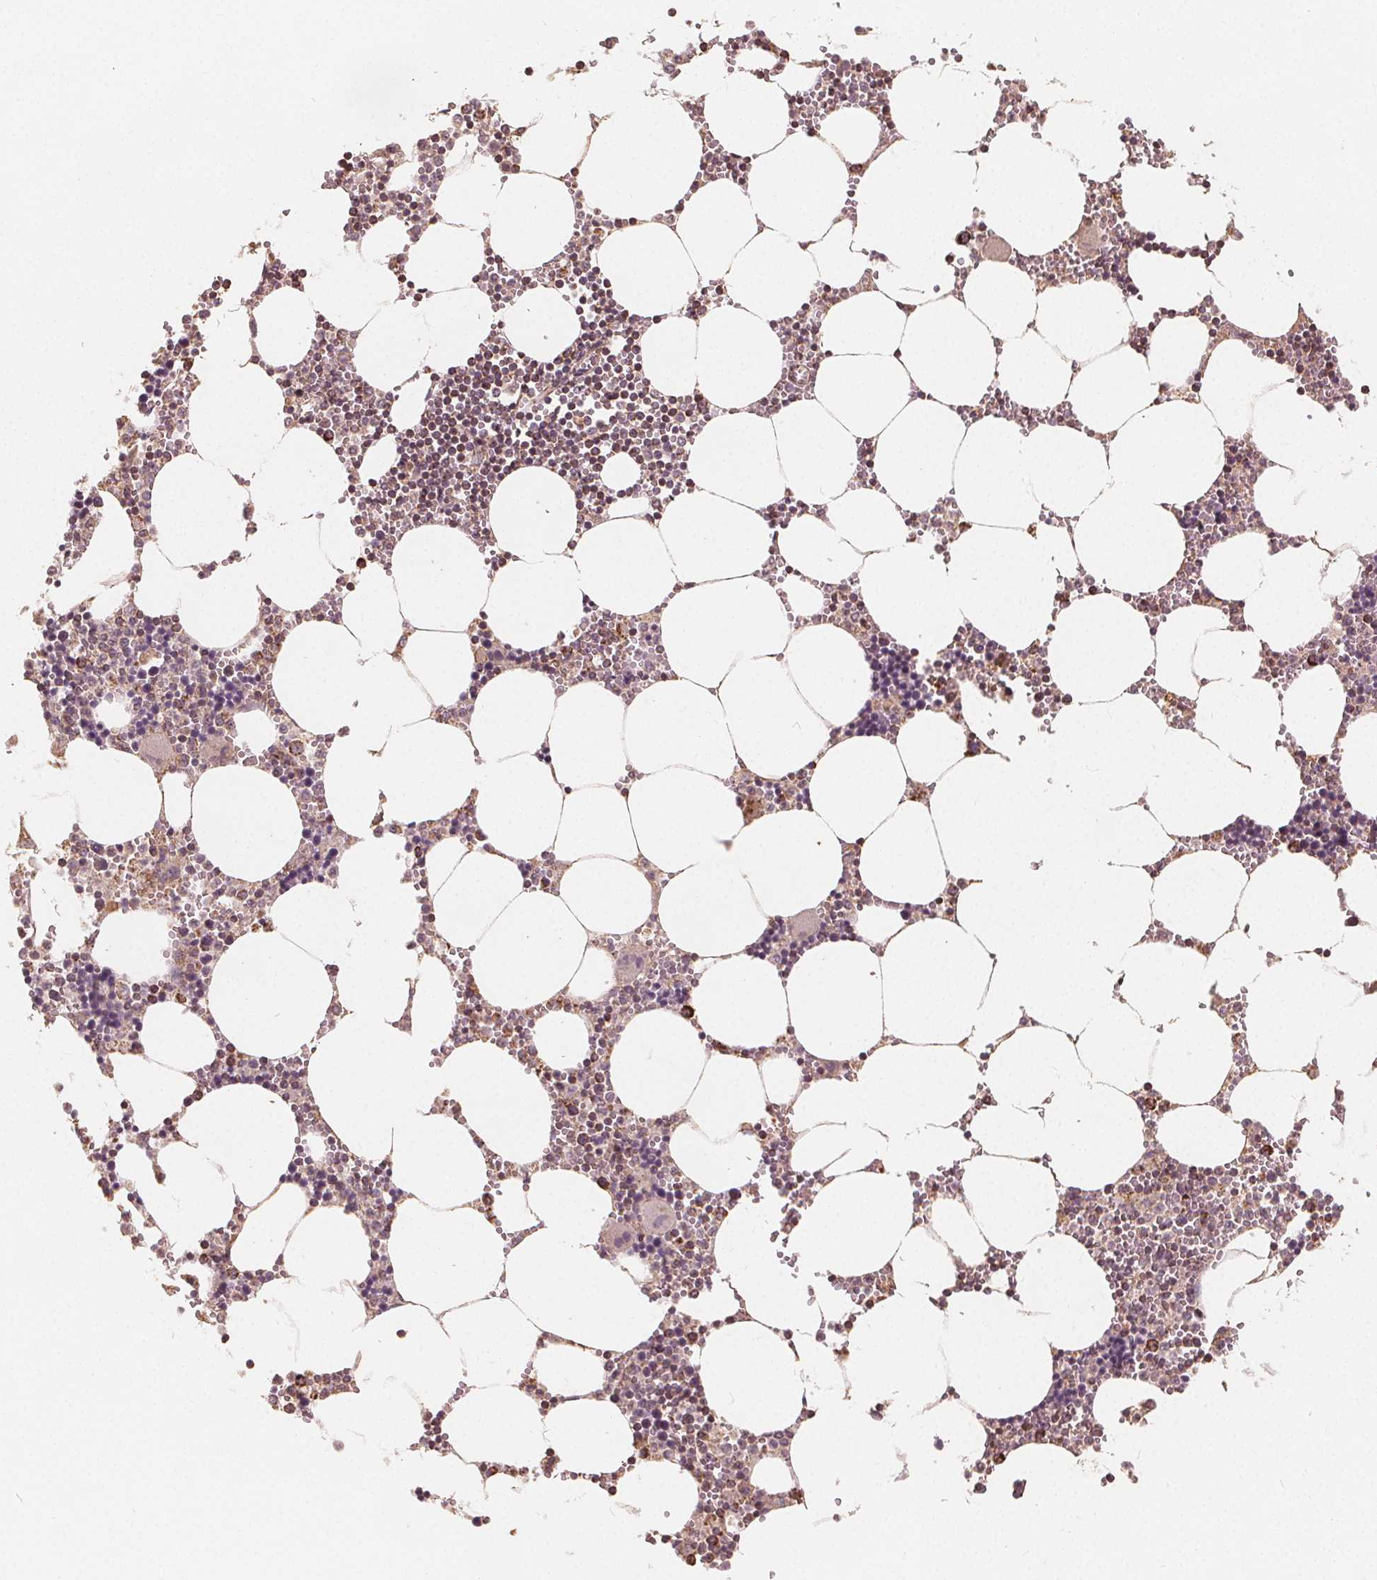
{"staining": {"intensity": "moderate", "quantity": "<25%", "location": "cytoplasmic/membranous"}, "tissue": "bone marrow", "cell_type": "Hematopoietic cells", "image_type": "normal", "snomed": [{"axis": "morphology", "description": "Normal tissue, NOS"}, {"axis": "topography", "description": "Bone marrow"}], "caption": "DAB immunohistochemical staining of benign human bone marrow exhibits moderate cytoplasmic/membranous protein staining in about <25% of hematopoietic cells.", "gene": "PEX26", "patient": {"sex": "male", "age": 54}}